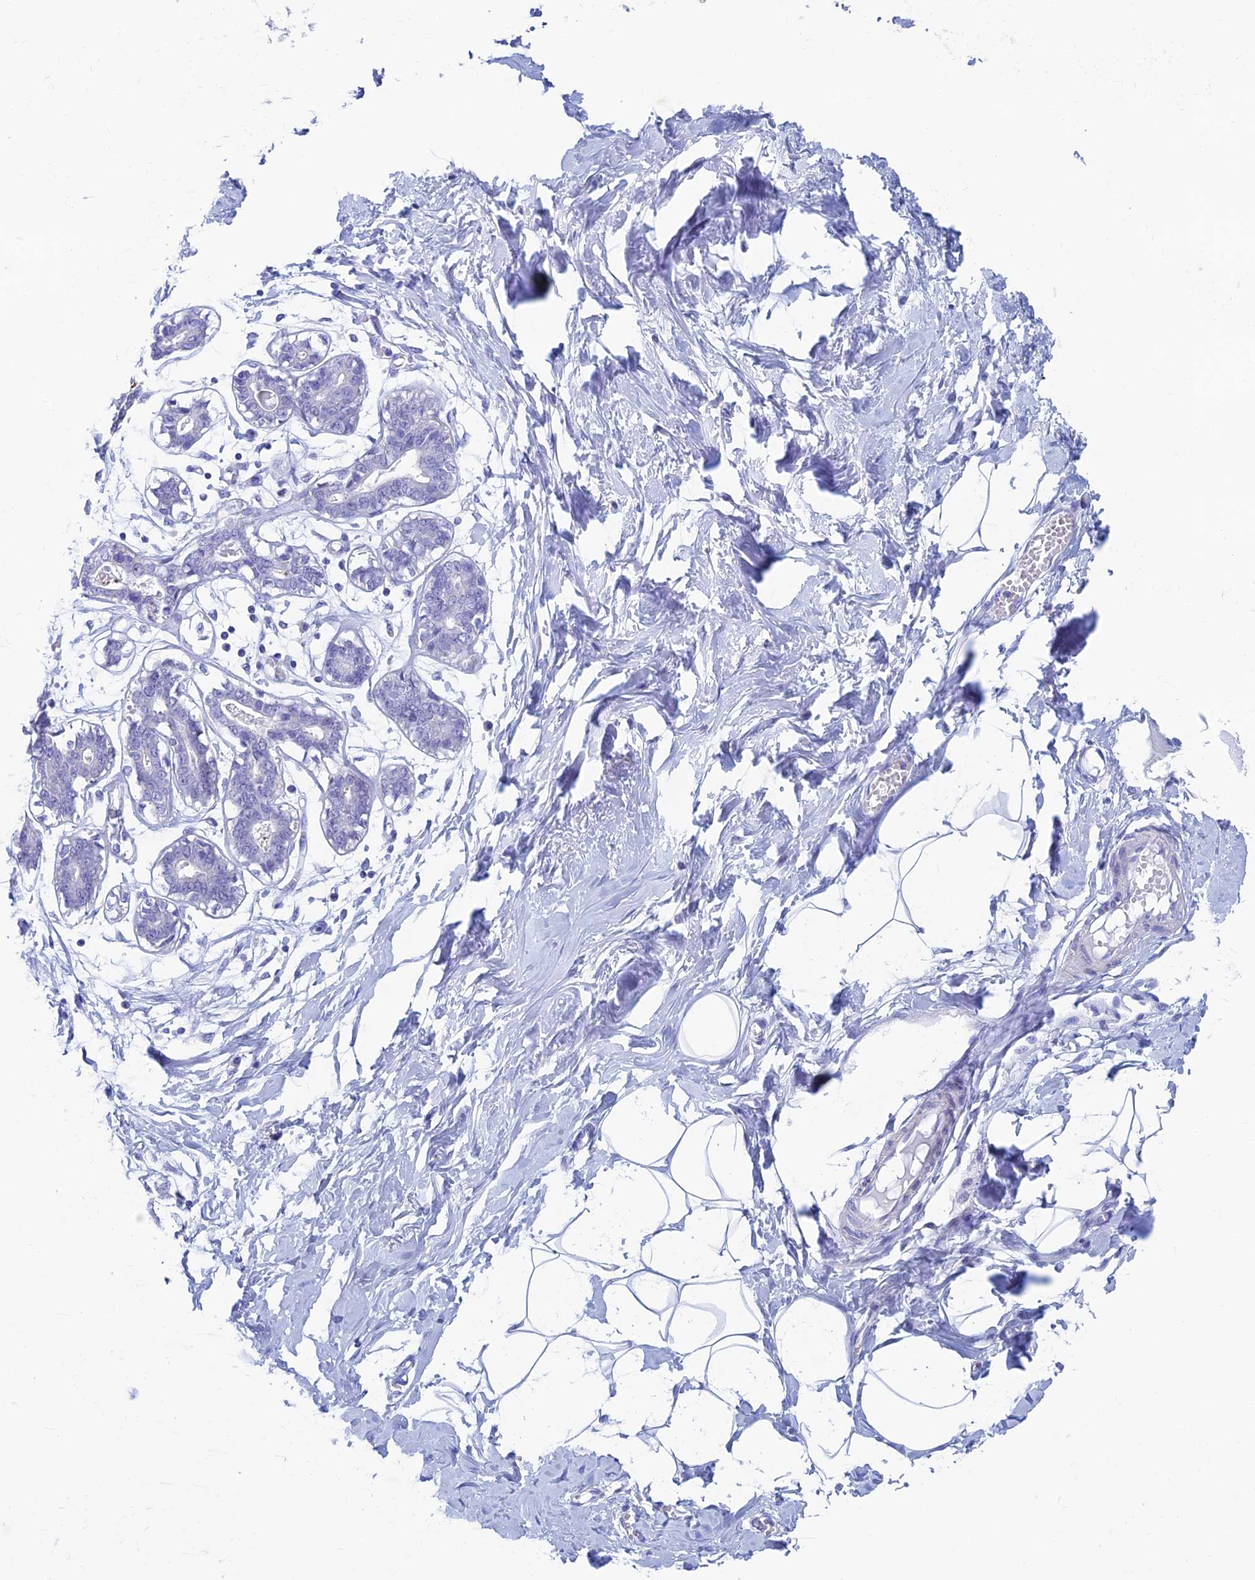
{"staining": {"intensity": "negative", "quantity": "none", "location": "none"}, "tissue": "breast", "cell_type": "Adipocytes", "image_type": "normal", "snomed": [{"axis": "morphology", "description": "Normal tissue, NOS"}, {"axis": "topography", "description": "Breast"}], "caption": "High power microscopy image of an IHC photomicrograph of unremarkable breast, revealing no significant positivity in adipocytes. (DAB immunohistochemistry (IHC) visualized using brightfield microscopy, high magnification).", "gene": "KCNK17", "patient": {"sex": "female", "age": 27}}